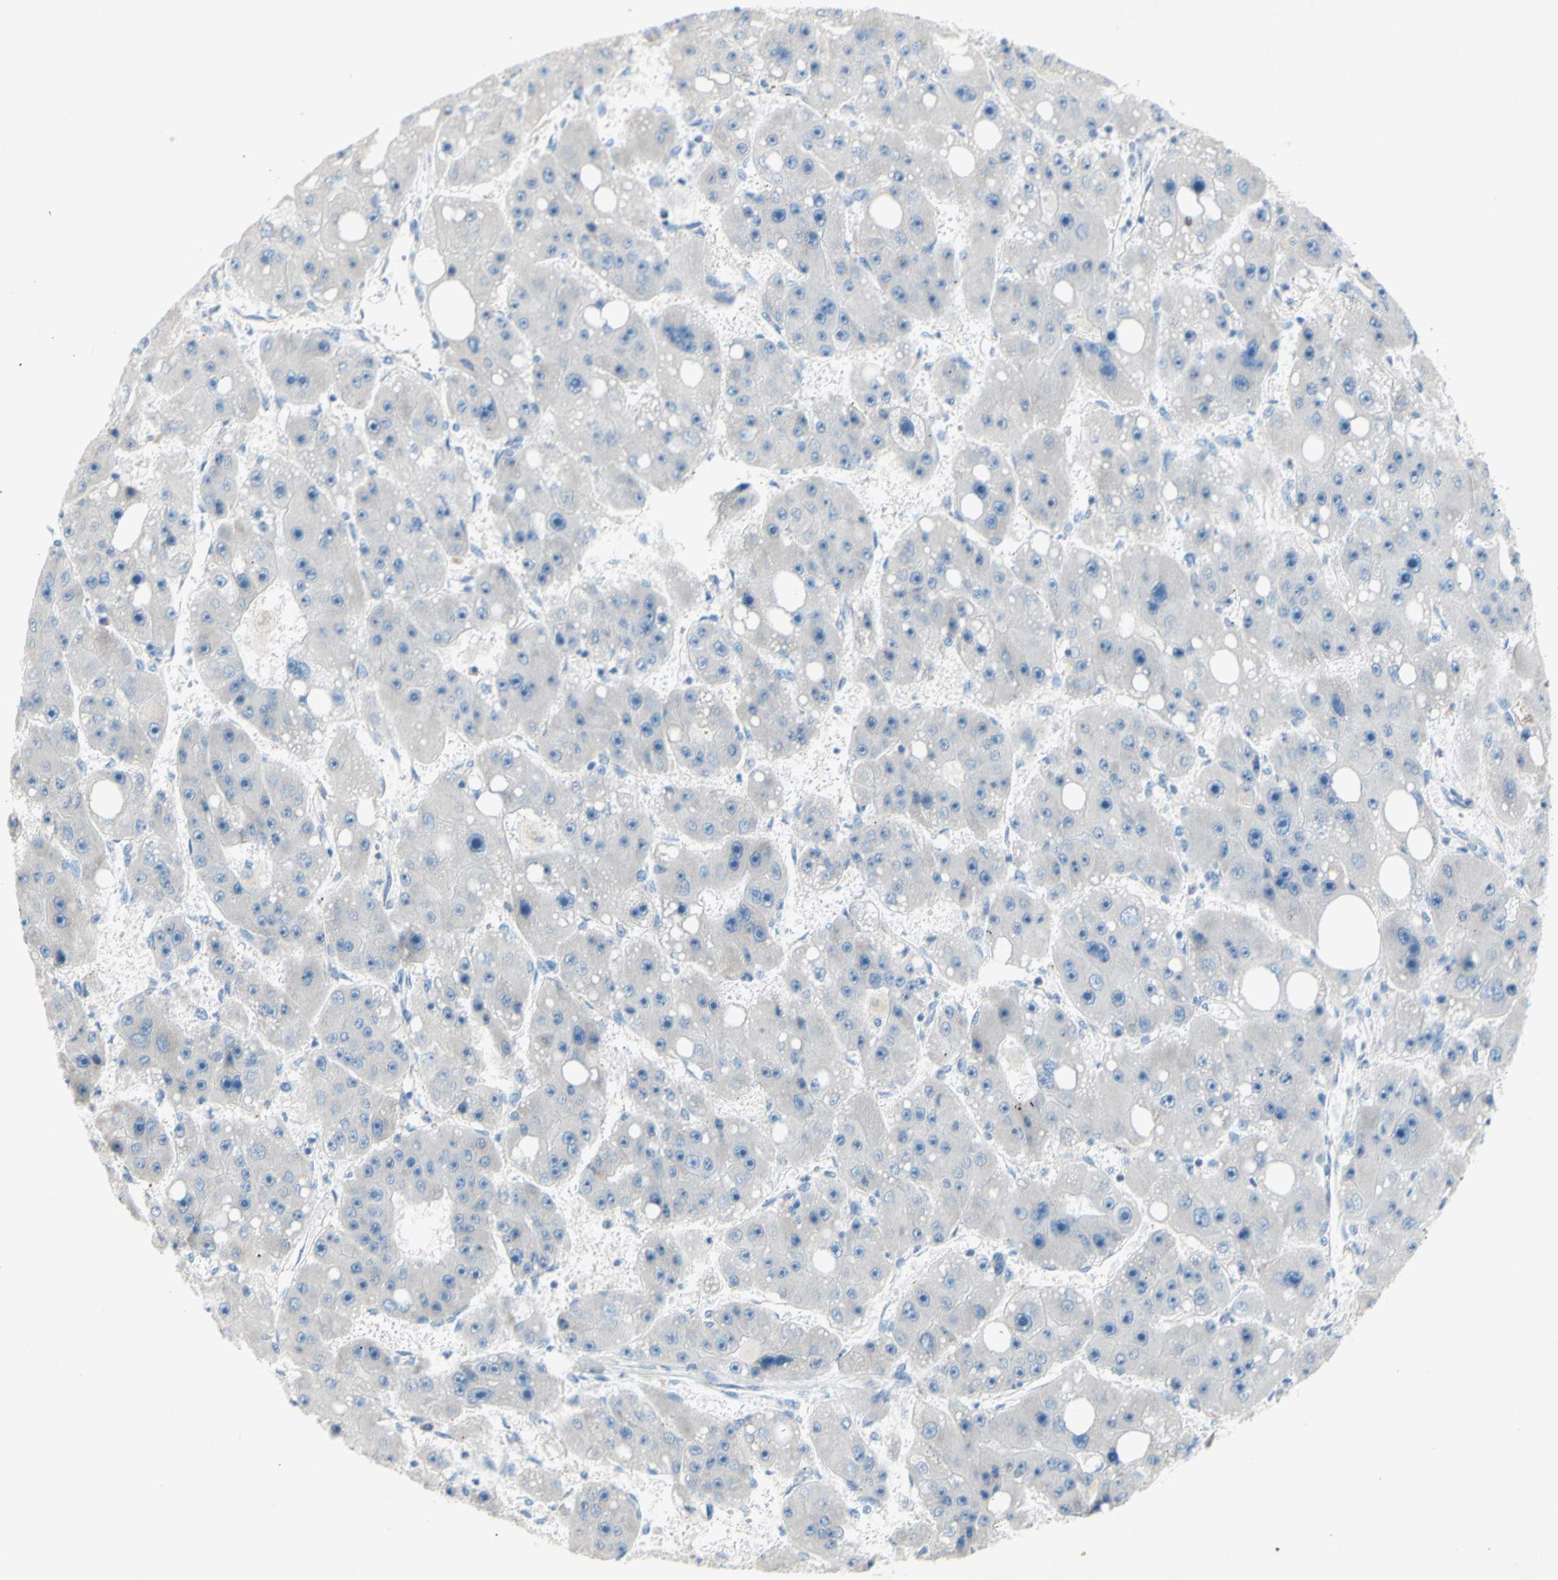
{"staining": {"intensity": "negative", "quantity": "none", "location": "none"}, "tissue": "liver cancer", "cell_type": "Tumor cells", "image_type": "cancer", "snomed": [{"axis": "morphology", "description": "Carcinoma, Hepatocellular, NOS"}, {"axis": "topography", "description": "Liver"}], "caption": "An immunohistochemistry histopathology image of liver cancer (hepatocellular carcinoma) is shown. There is no staining in tumor cells of liver cancer (hepatocellular carcinoma).", "gene": "TMIGD2", "patient": {"sex": "female", "age": 61}}